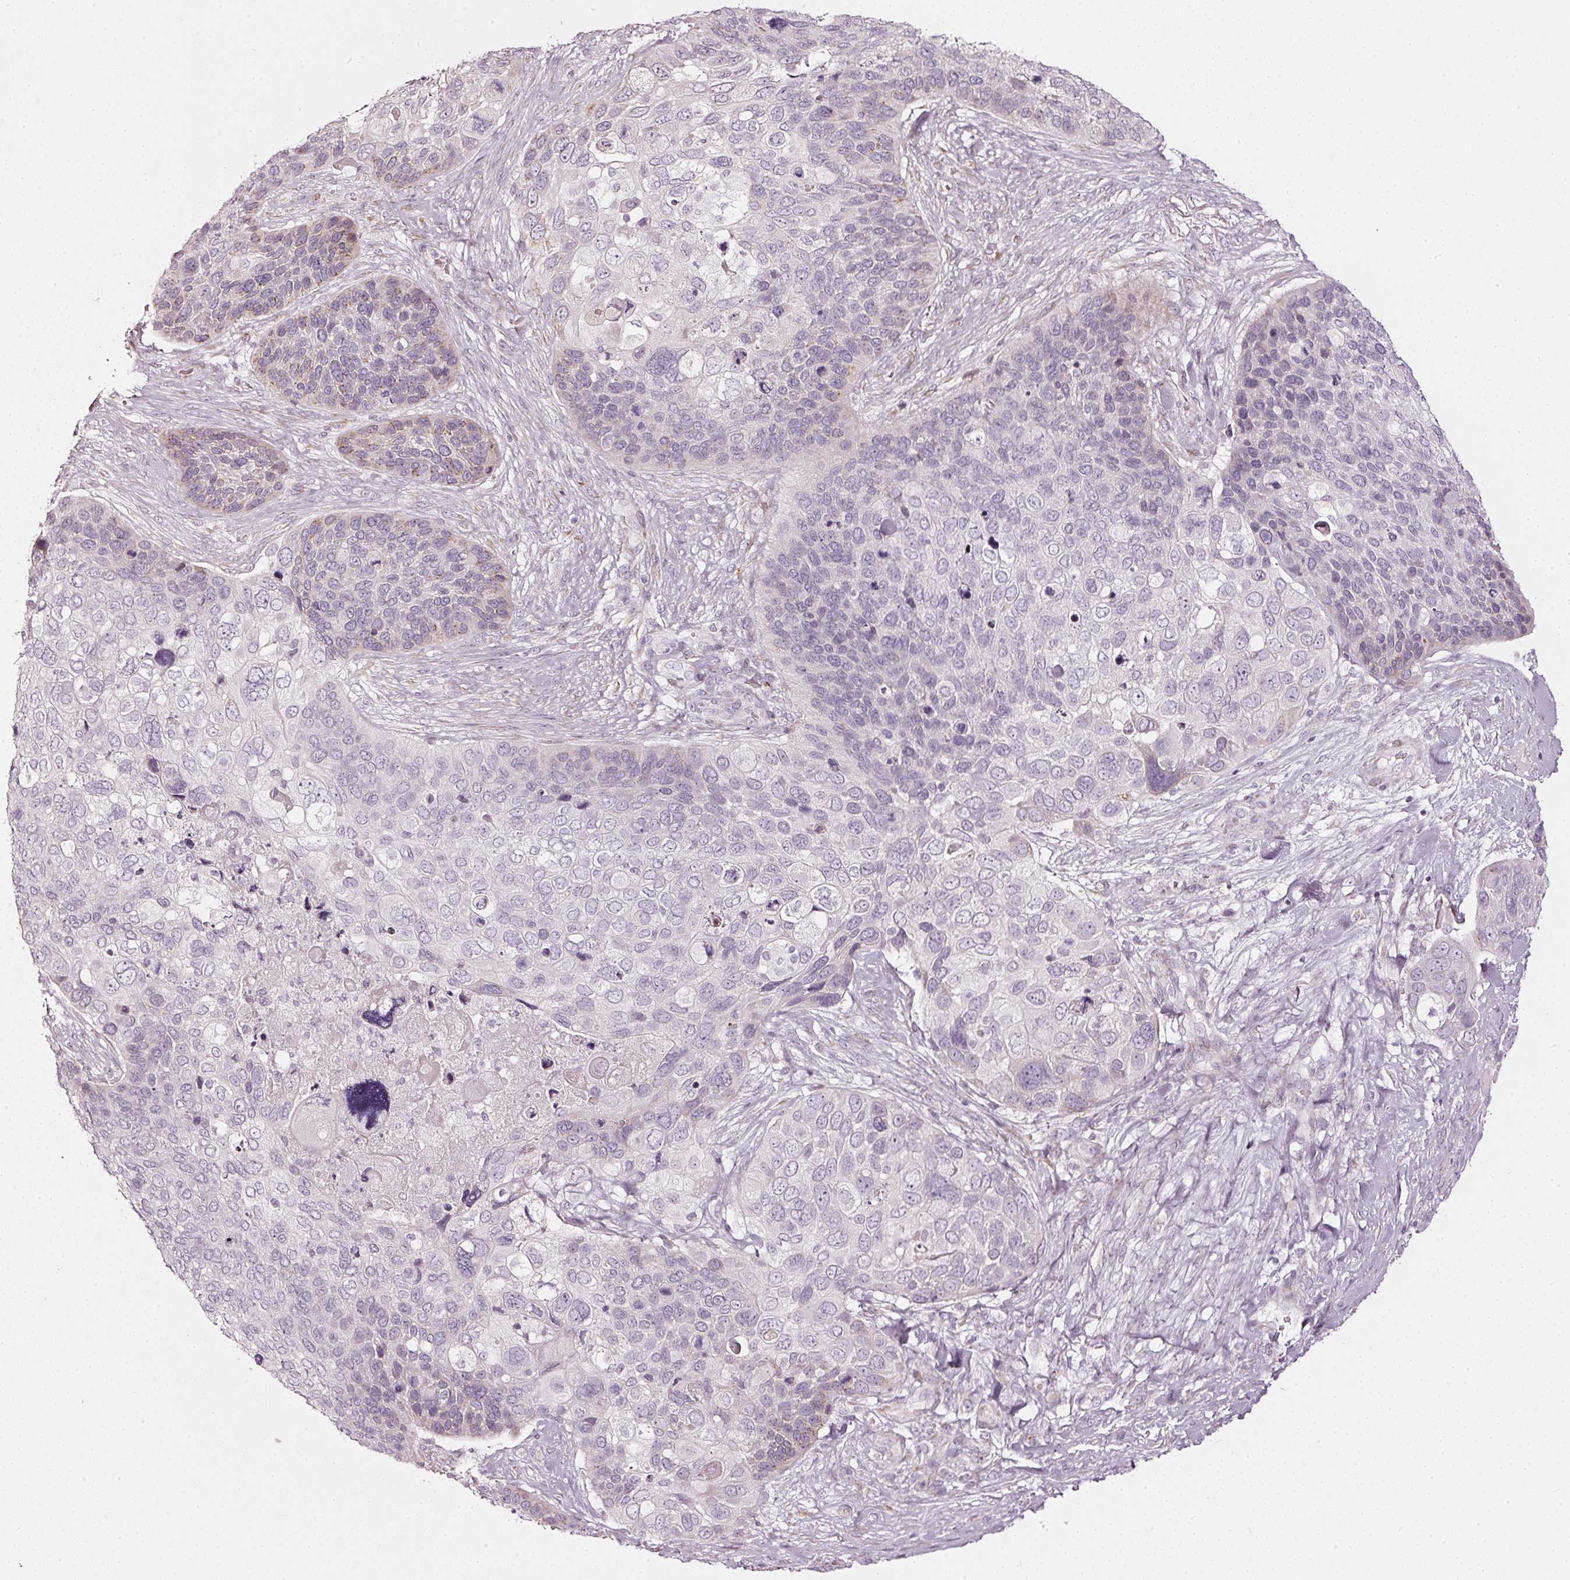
{"staining": {"intensity": "negative", "quantity": "none", "location": "none"}, "tissue": "skin cancer", "cell_type": "Tumor cells", "image_type": "cancer", "snomed": [{"axis": "morphology", "description": "Basal cell carcinoma"}, {"axis": "topography", "description": "Skin"}], "caption": "This is an immunohistochemistry micrograph of skin cancer. There is no positivity in tumor cells.", "gene": "SDF4", "patient": {"sex": "female", "age": 74}}